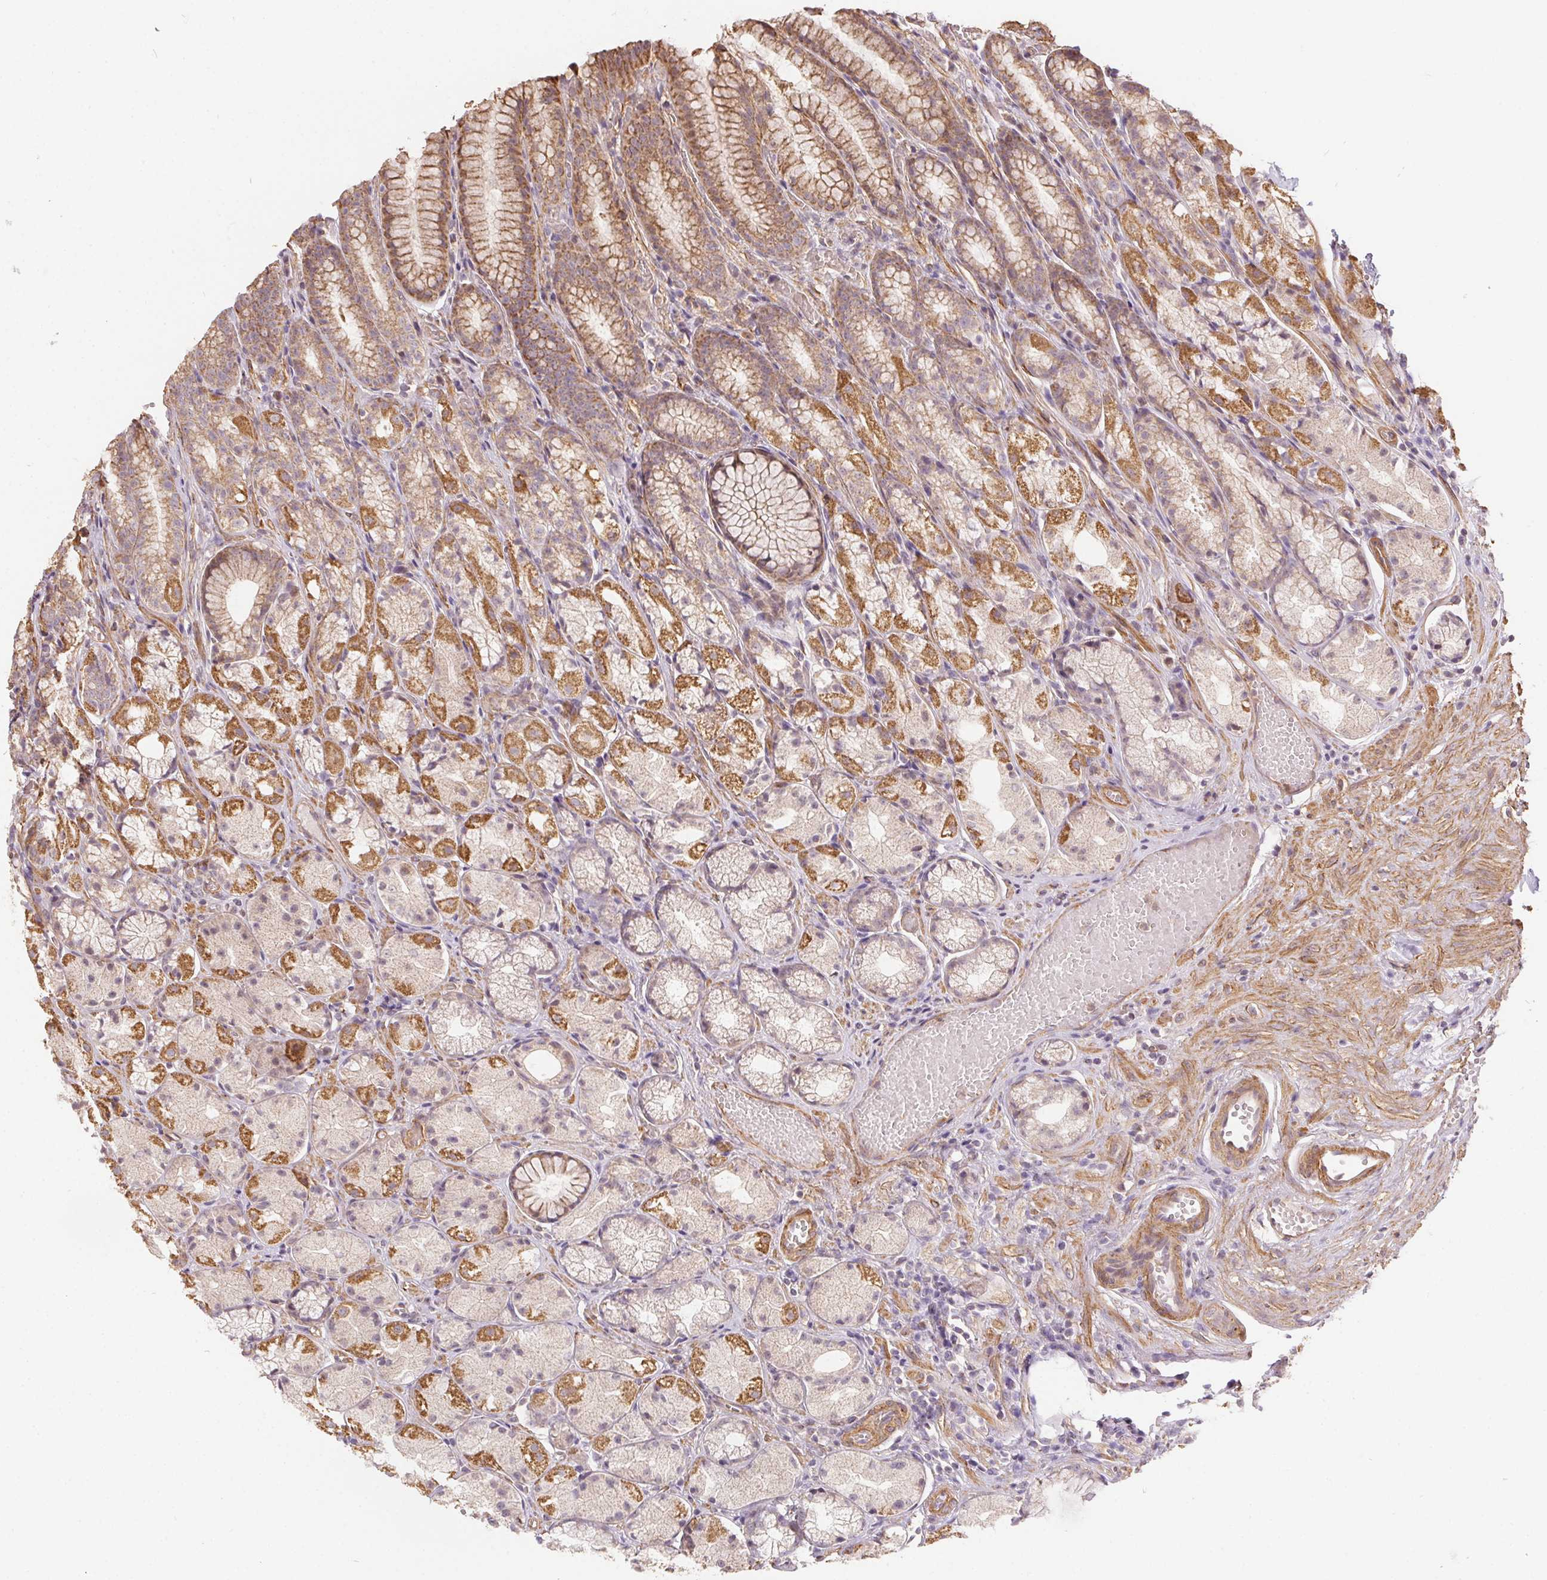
{"staining": {"intensity": "moderate", "quantity": "25%-75%", "location": "cytoplasmic/membranous"}, "tissue": "stomach", "cell_type": "Glandular cells", "image_type": "normal", "snomed": [{"axis": "morphology", "description": "Normal tissue, NOS"}, {"axis": "topography", "description": "Stomach"}], "caption": "Immunohistochemistry (IHC) (DAB (3,3'-diaminobenzidine)) staining of unremarkable stomach displays moderate cytoplasmic/membranous protein staining in approximately 25%-75% of glandular cells. Nuclei are stained in blue.", "gene": "REV3L", "patient": {"sex": "male", "age": 70}}